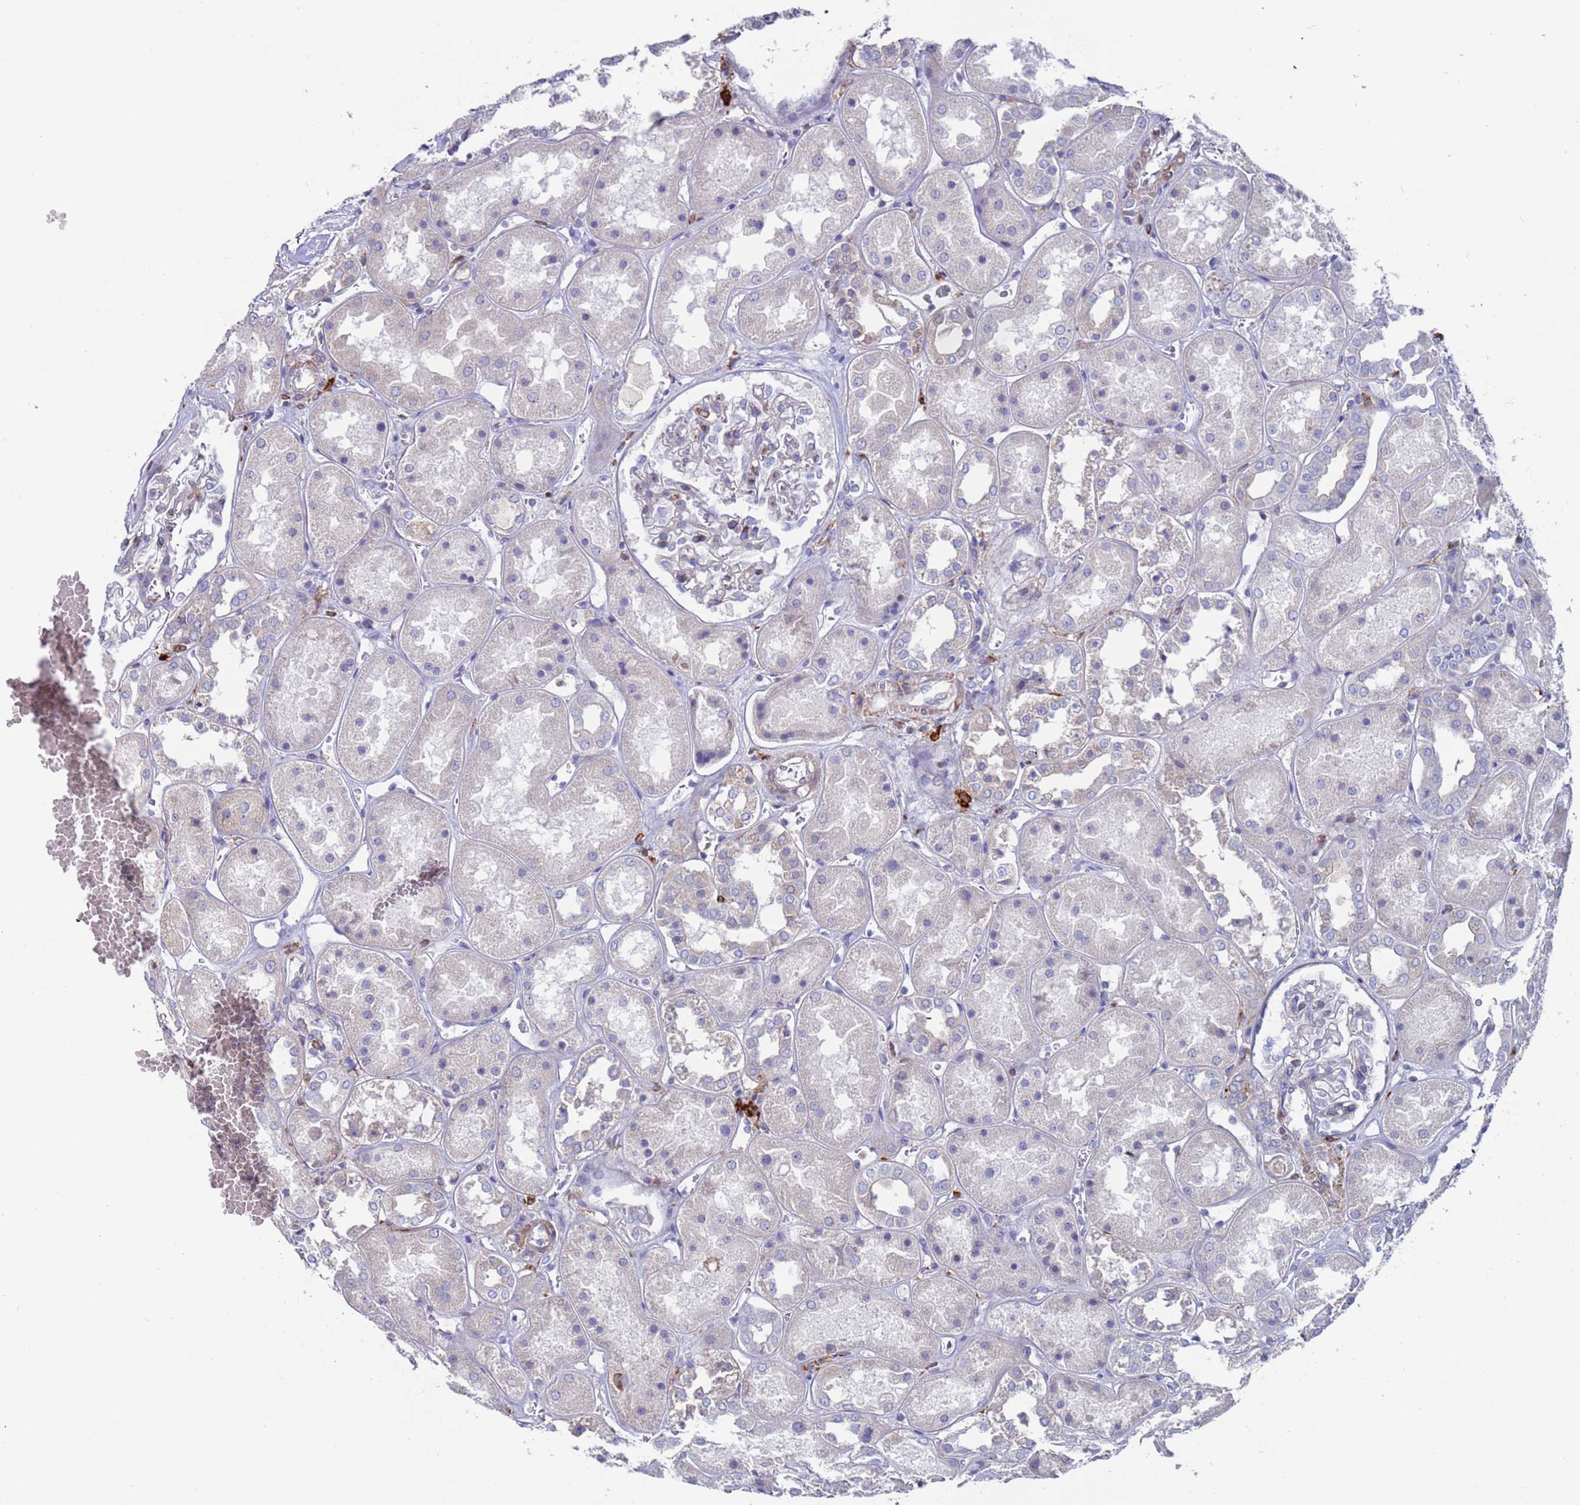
{"staining": {"intensity": "negative", "quantity": "none", "location": "none"}, "tissue": "kidney", "cell_type": "Cells in glomeruli", "image_type": "normal", "snomed": [{"axis": "morphology", "description": "Normal tissue, NOS"}, {"axis": "topography", "description": "Kidney"}], "caption": "This image is of normal kidney stained with immunohistochemistry to label a protein in brown with the nuclei are counter-stained blue. There is no expression in cells in glomeruli. Nuclei are stained in blue.", "gene": "GREB1L", "patient": {"sex": "male", "age": 70}}